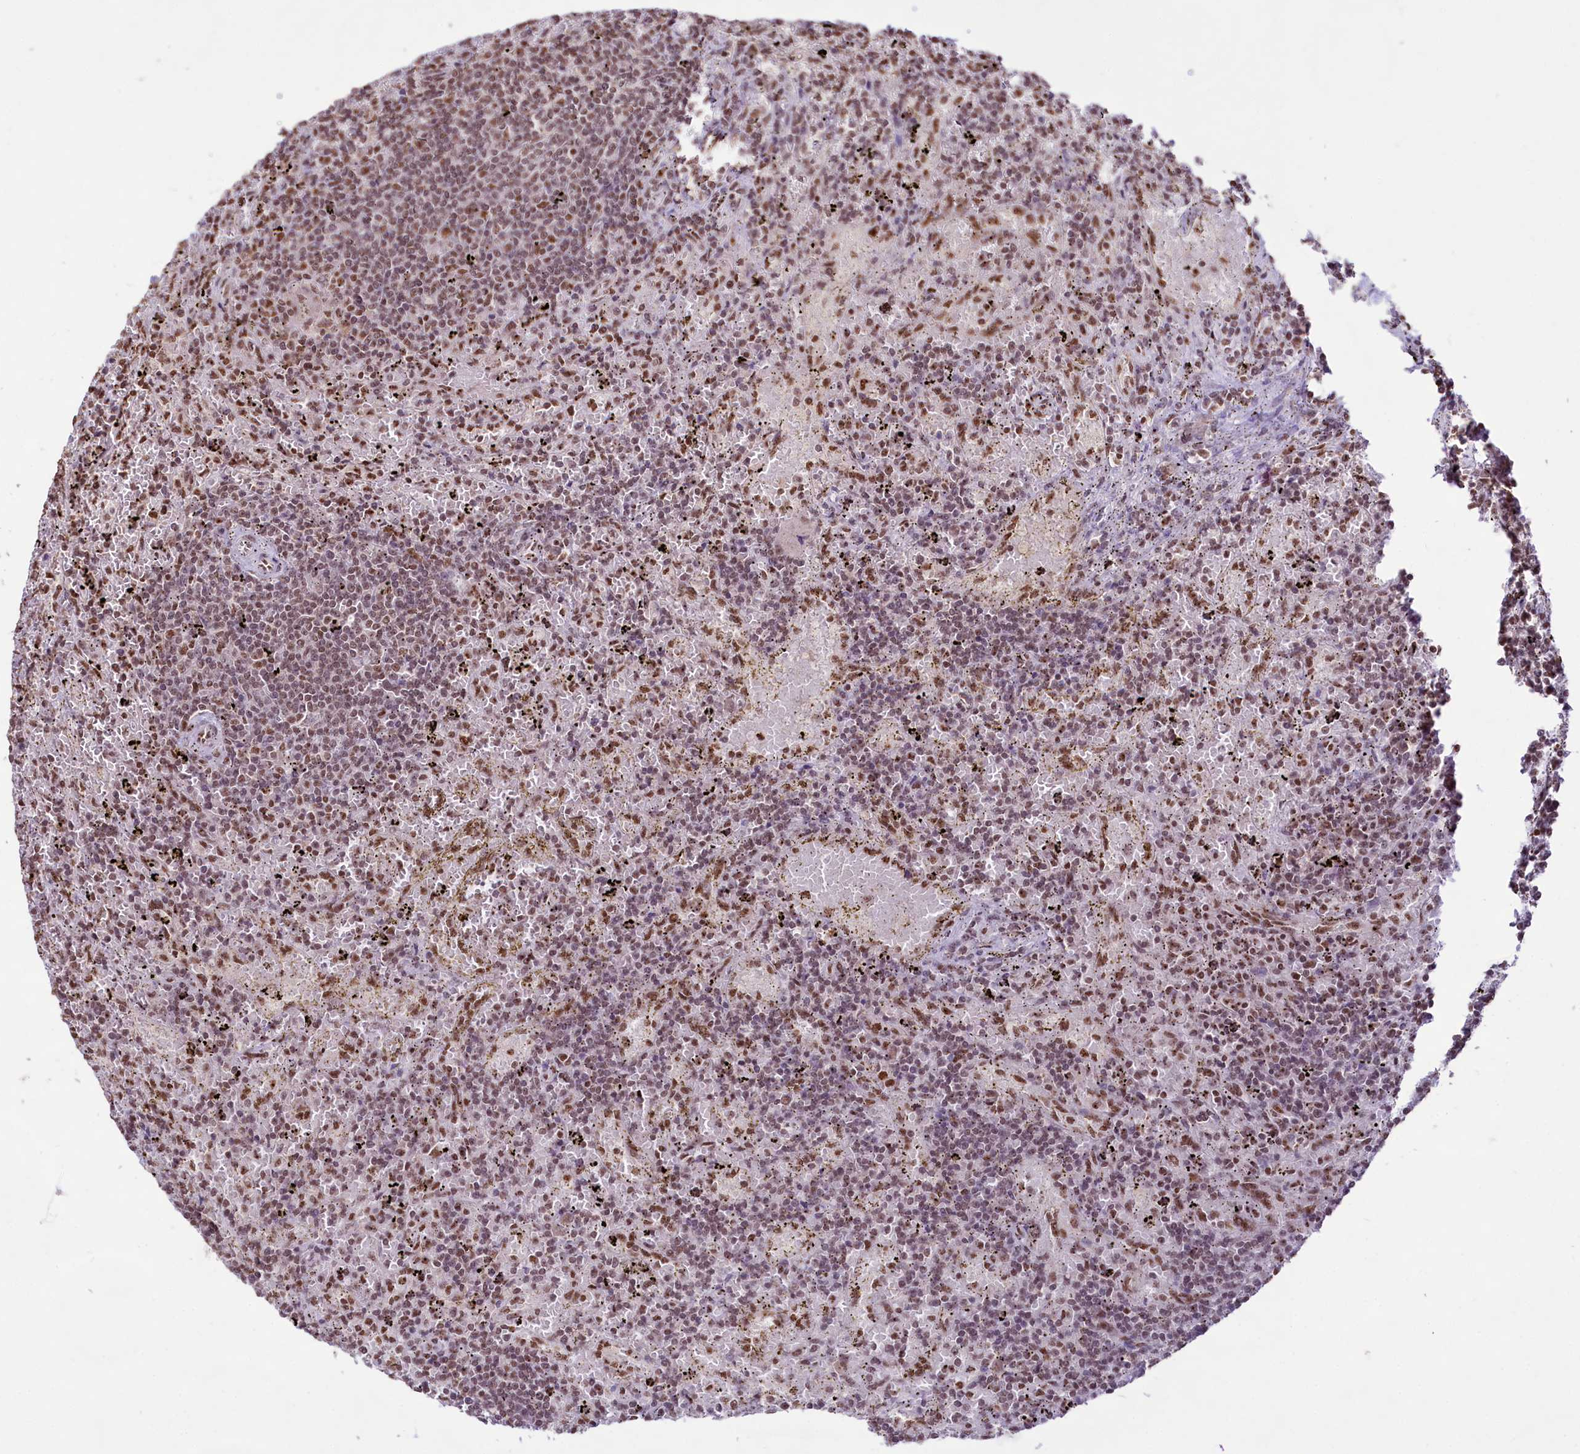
{"staining": {"intensity": "moderate", "quantity": "25%-75%", "location": "nuclear"}, "tissue": "lymphoma", "cell_type": "Tumor cells", "image_type": "cancer", "snomed": [{"axis": "morphology", "description": "Malignant lymphoma, non-Hodgkin's type, Low grade"}, {"axis": "topography", "description": "Spleen"}], "caption": "An IHC micrograph of neoplastic tissue is shown. Protein staining in brown shows moderate nuclear positivity in lymphoma within tumor cells.", "gene": "HIRA", "patient": {"sex": "male", "age": 76}}